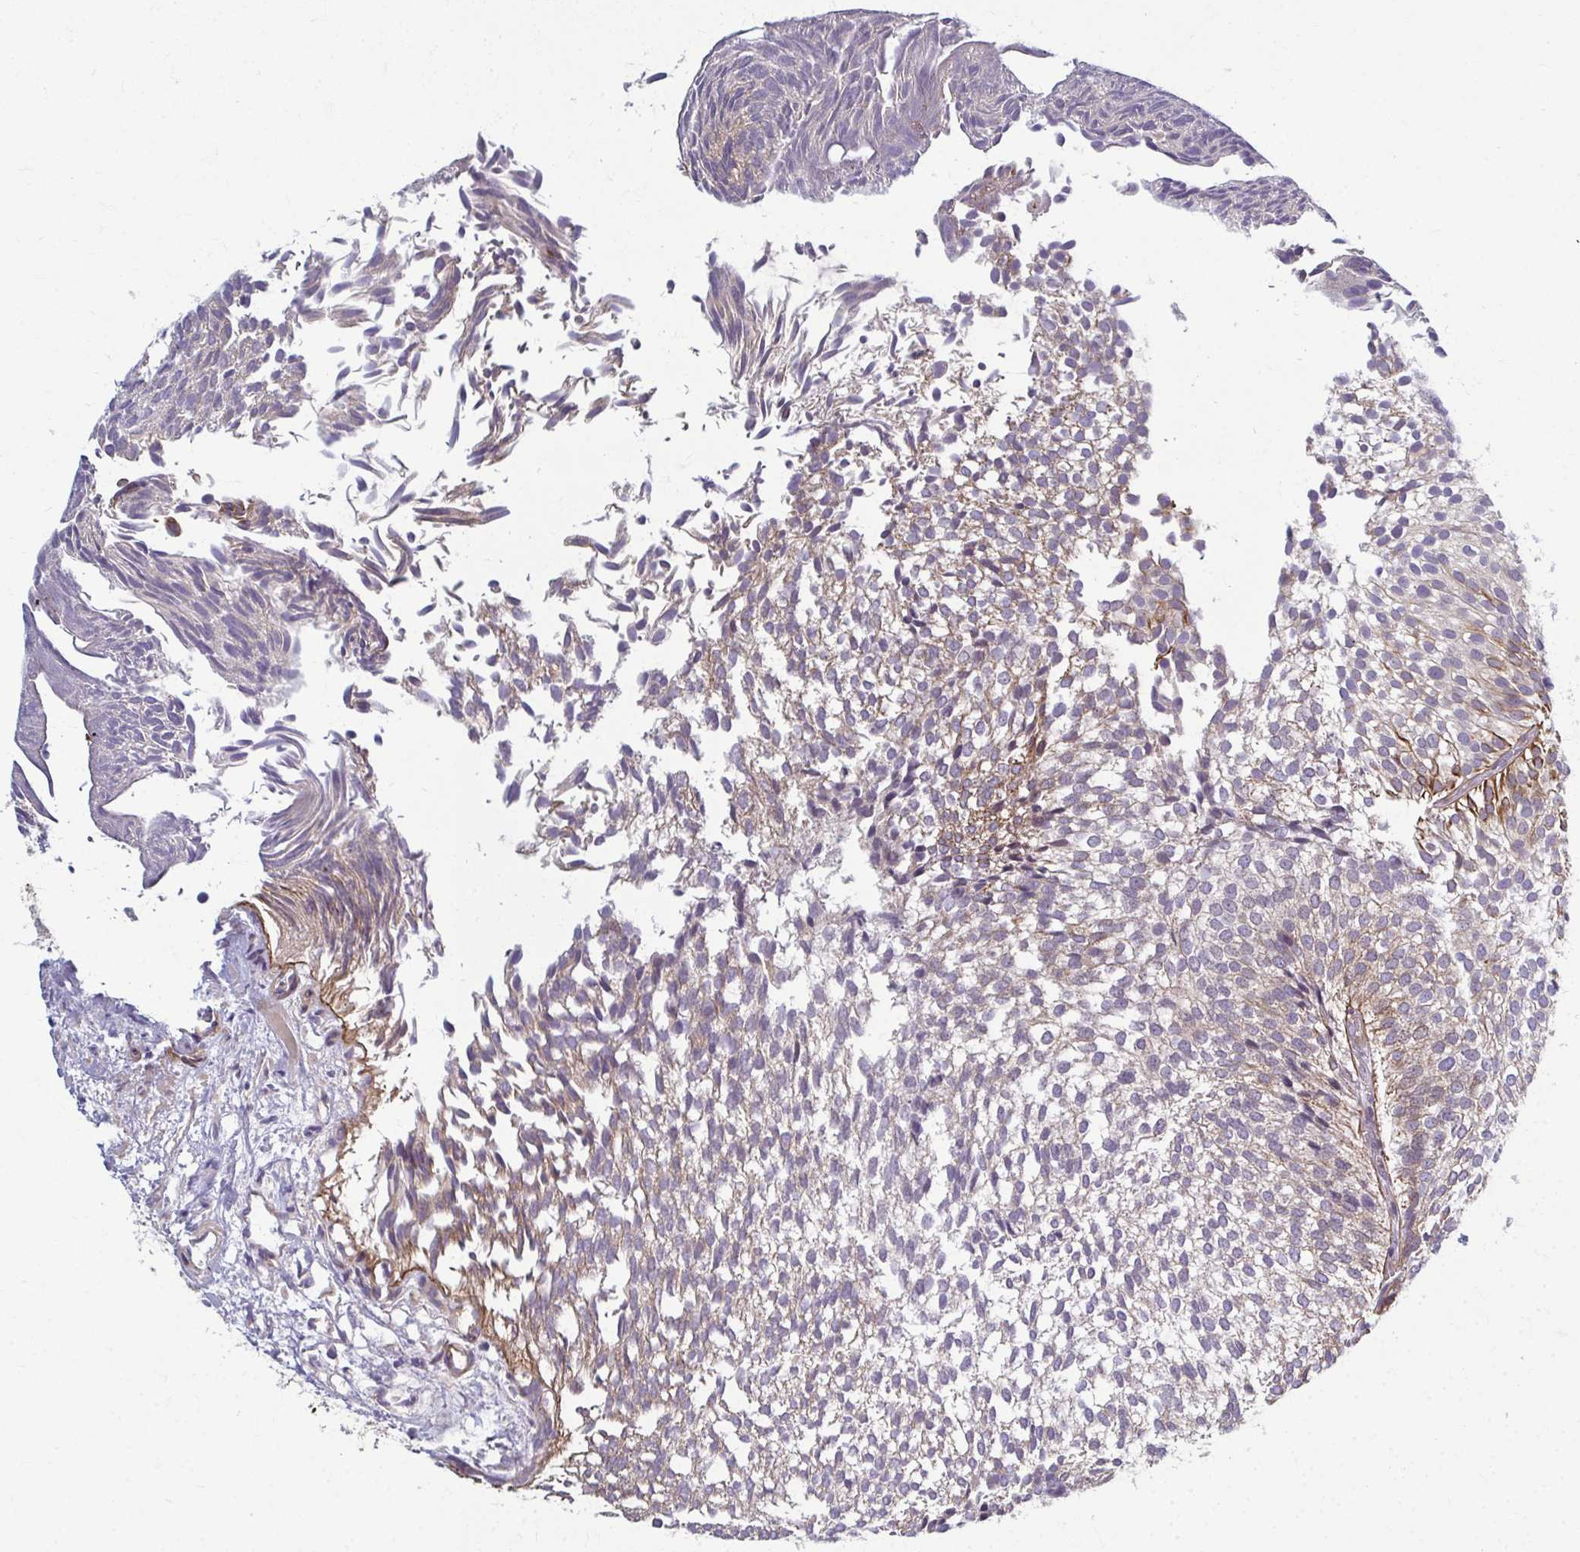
{"staining": {"intensity": "moderate", "quantity": "<25%", "location": "cytoplasmic/membranous"}, "tissue": "urothelial cancer", "cell_type": "Tumor cells", "image_type": "cancer", "snomed": [{"axis": "morphology", "description": "Urothelial carcinoma, Low grade"}, {"axis": "topography", "description": "Urinary bladder"}], "caption": "A brown stain highlights moderate cytoplasmic/membranous staining of a protein in human urothelial cancer tumor cells.", "gene": "EID2B", "patient": {"sex": "male", "age": 91}}